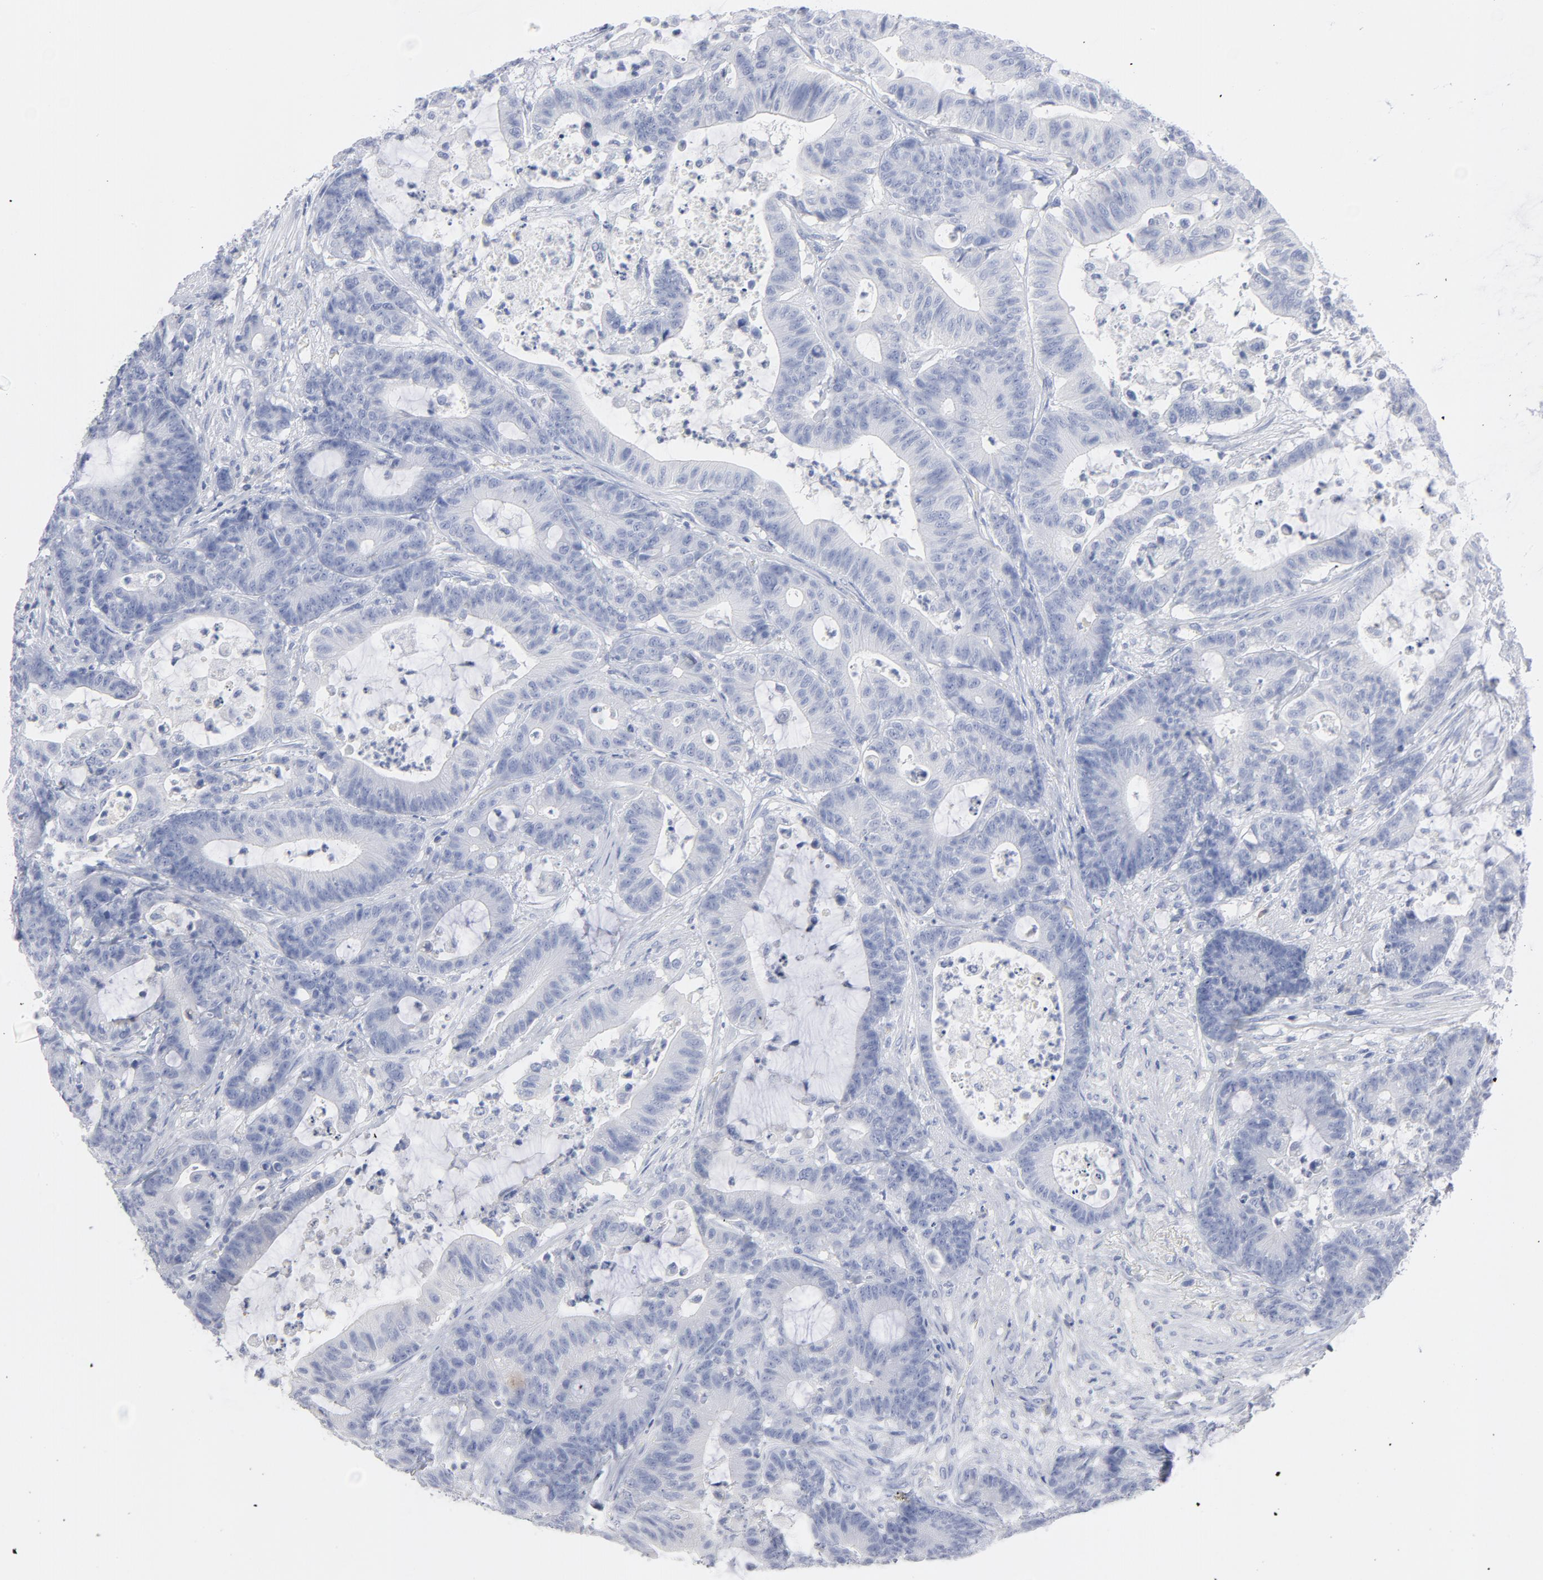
{"staining": {"intensity": "negative", "quantity": "none", "location": "none"}, "tissue": "colorectal cancer", "cell_type": "Tumor cells", "image_type": "cancer", "snomed": [{"axis": "morphology", "description": "Adenocarcinoma, NOS"}, {"axis": "topography", "description": "Colon"}], "caption": "An immunohistochemistry photomicrograph of colorectal adenocarcinoma is shown. There is no staining in tumor cells of colorectal adenocarcinoma. (IHC, brightfield microscopy, high magnification).", "gene": "P2RY8", "patient": {"sex": "female", "age": 84}}